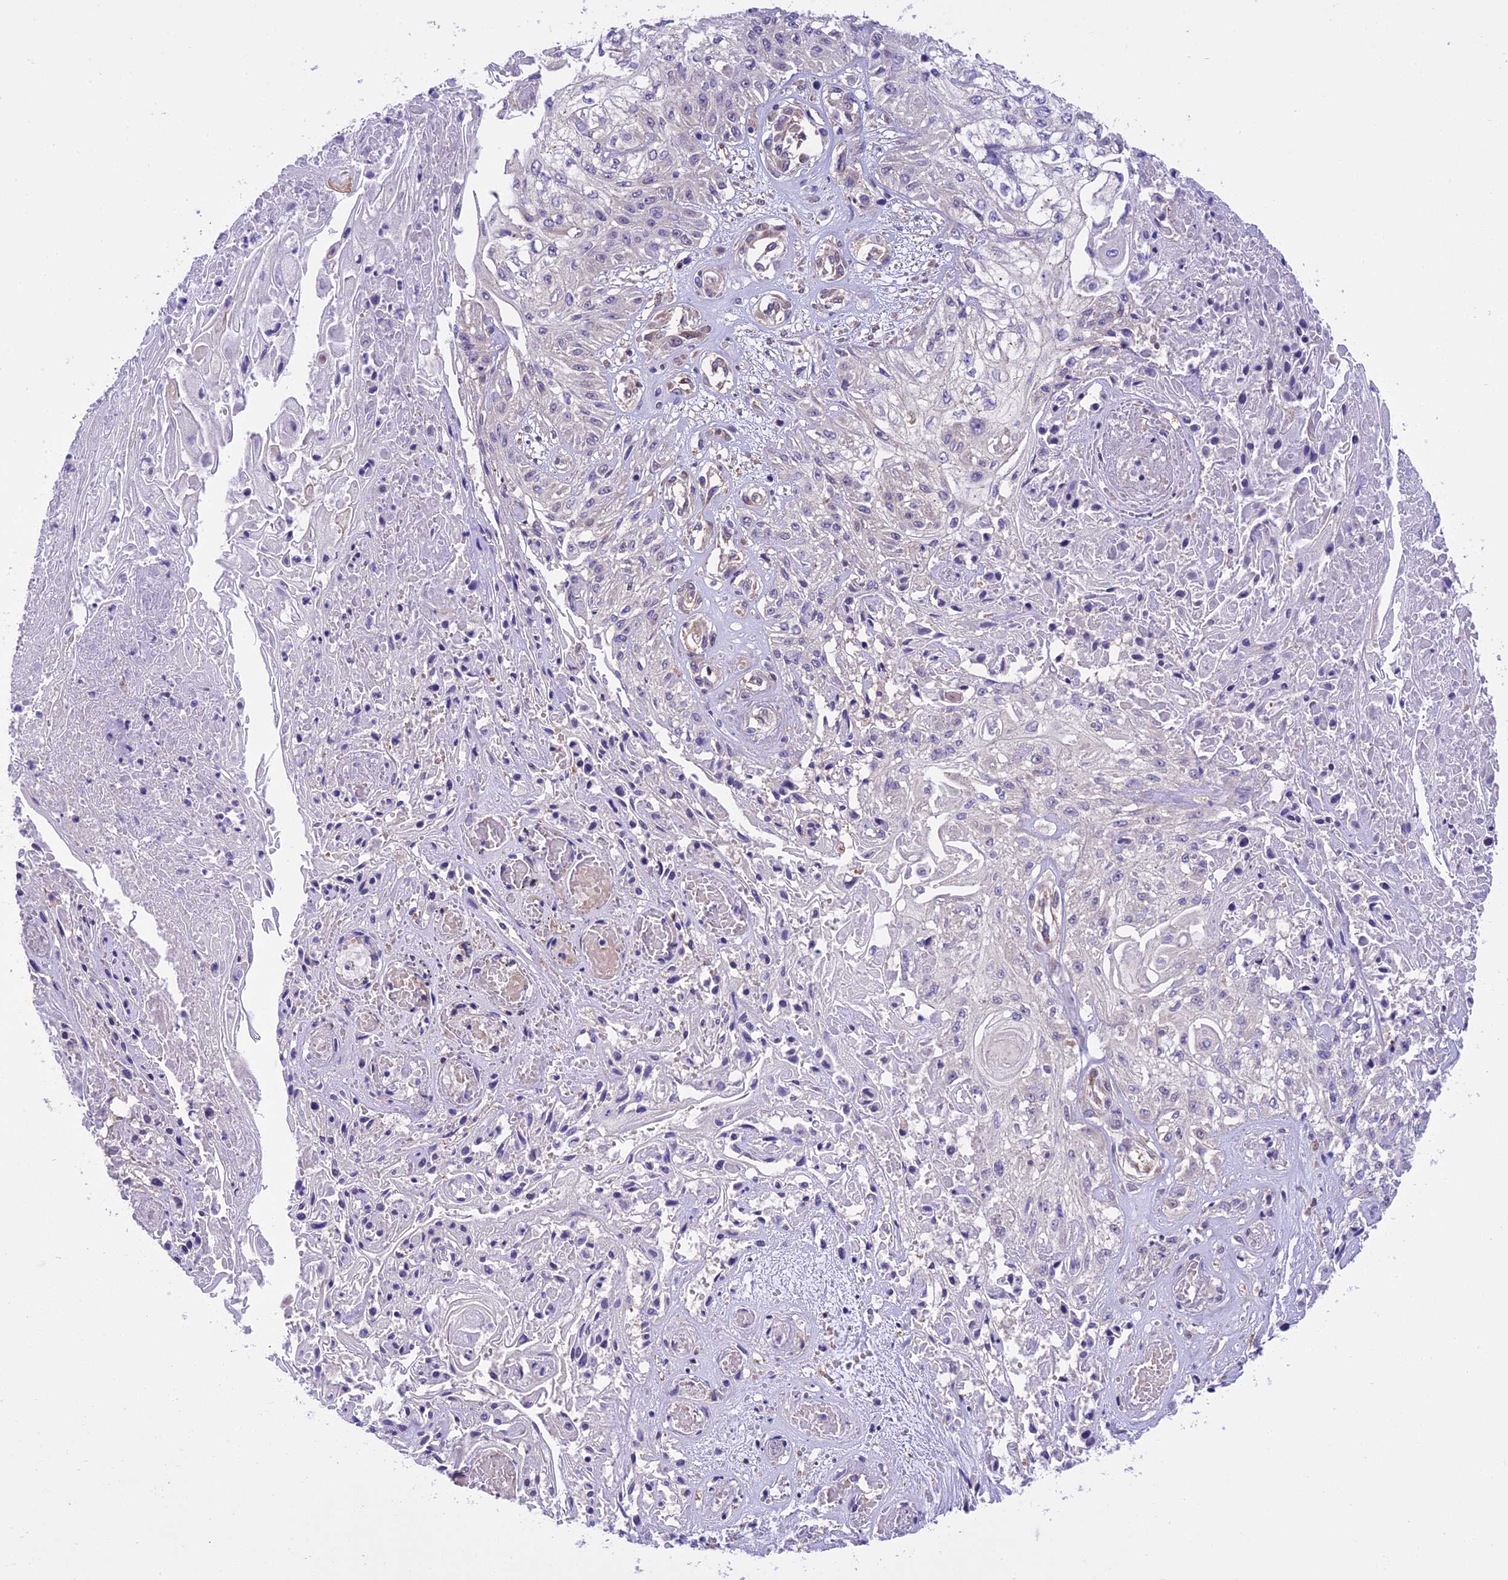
{"staining": {"intensity": "negative", "quantity": "none", "location": "none"}, "tissue": "skin cancer", "cell_type": "Tumor cells", "image_type": "cancer", "snomed": [{"axis": "morphology", "description": "Squamous cell carcinoma, NOS"}, {"axis": "morphology", "description": "Squamous cell carcinoma, metastatic, NOS"}, {"axis": "topography", "description": "Skin"}, {"axis": "topography", "description": "Lymph node"}], "caption": "High magnification brightfield microscopy of skin metastatic squamous cell carcinoma stained with DAB (3,3'-diaminobenzidine) (brown) and counterstained with hematoxylin (blue): tumor cells show no significant positivity. (DAB IHC with hematoxylin counter stain).", "gene": "BORCS6", "patient": {"sex": "male", "age": 75}}